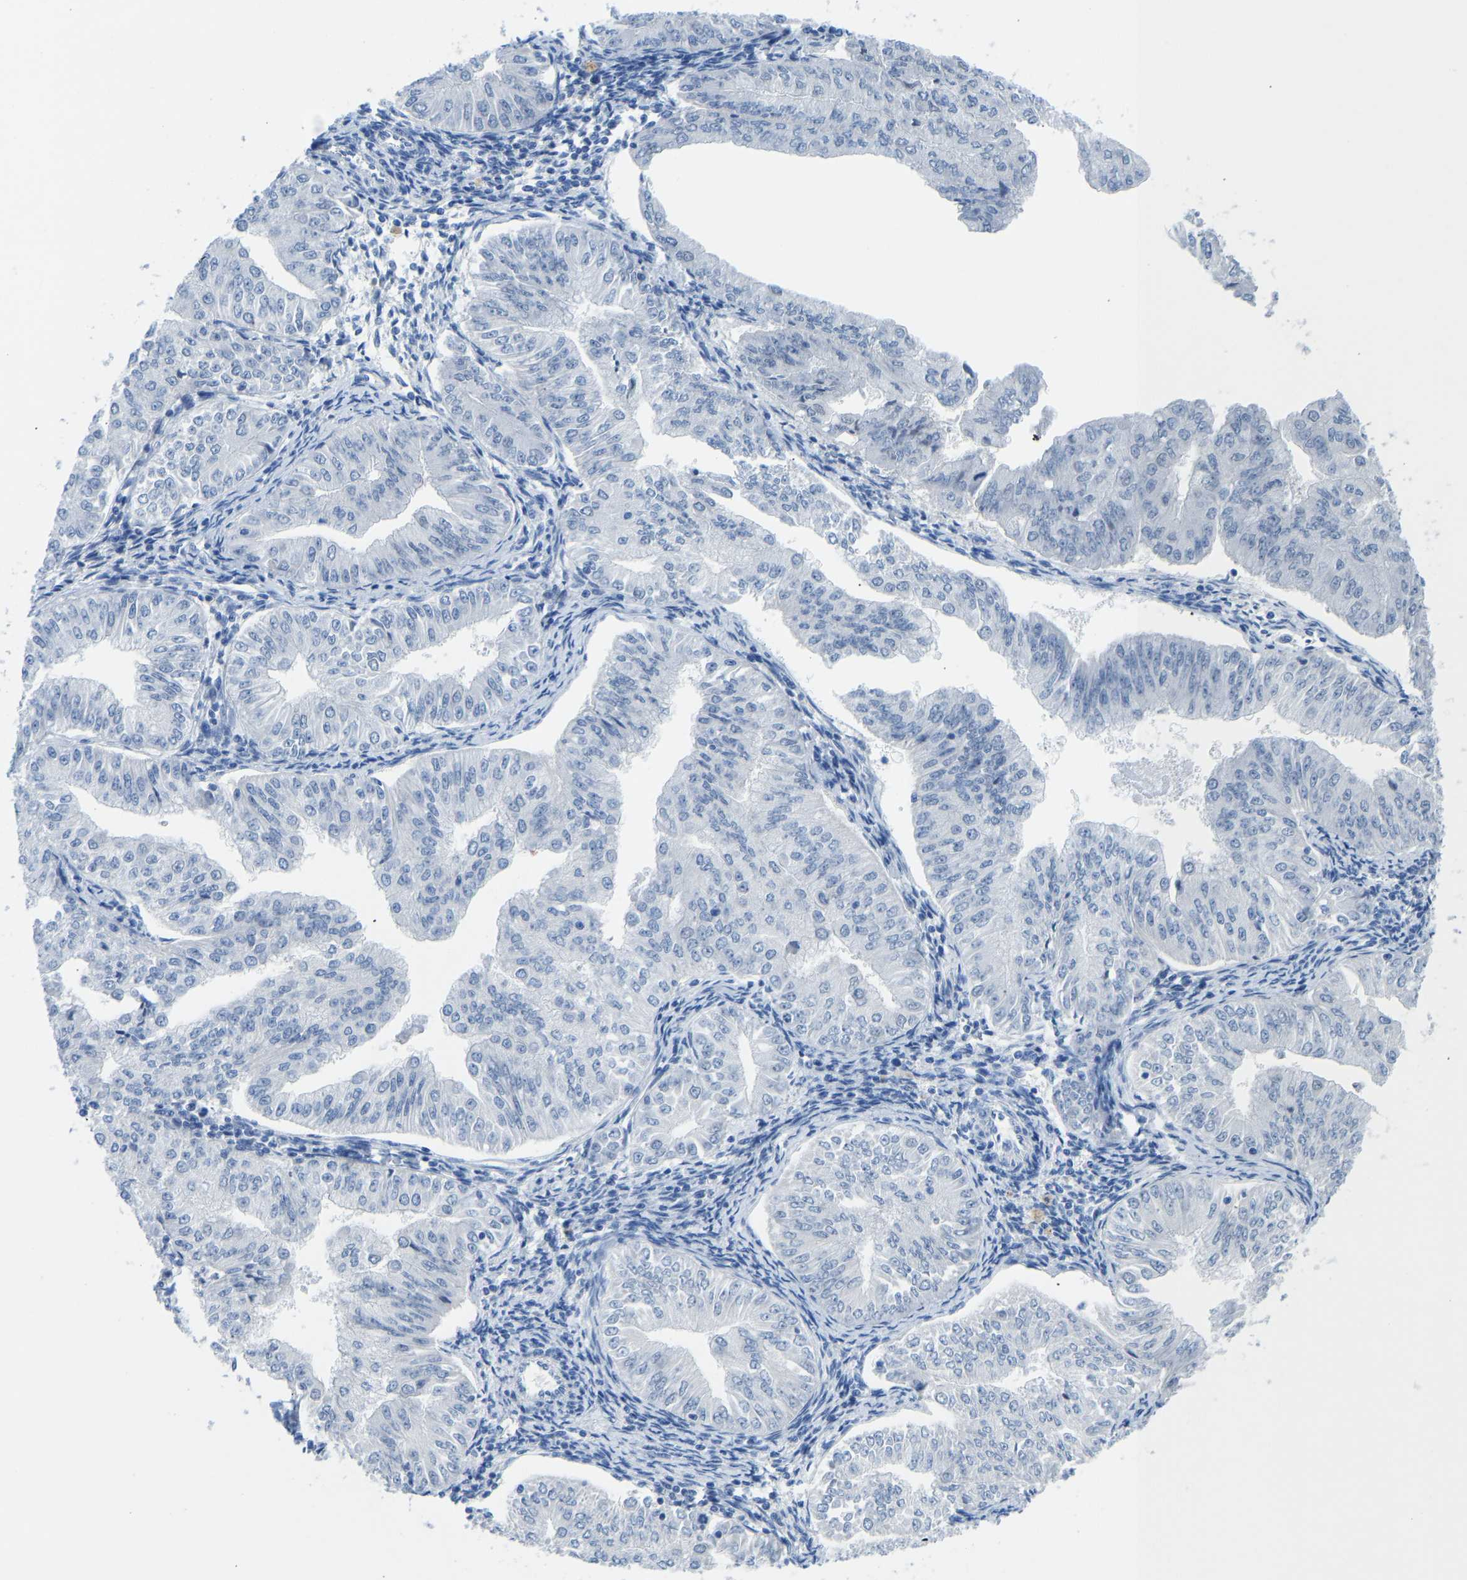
{"staining": {"intensity": "negative", "quantity": "none", "location": "none"}, "tissue": "endometrial cancer", "cell_type": "Tumor cells", "image_type": "cancer", "snomed": [{"axis": "morphology", "description": "Normal tissue, NOS"}, {"axis": "morphology", "description": "Adenocarcinoma, NOS"}, {"axis": "topography", "description": "Endometrium"}], "caption": "This is an IHC micrograph of human adenocarcinoma (endometrial). There is no staining in tumor cells.", "gene": "TXNDC2", "patient": {"sex": "female", "age": 53}}